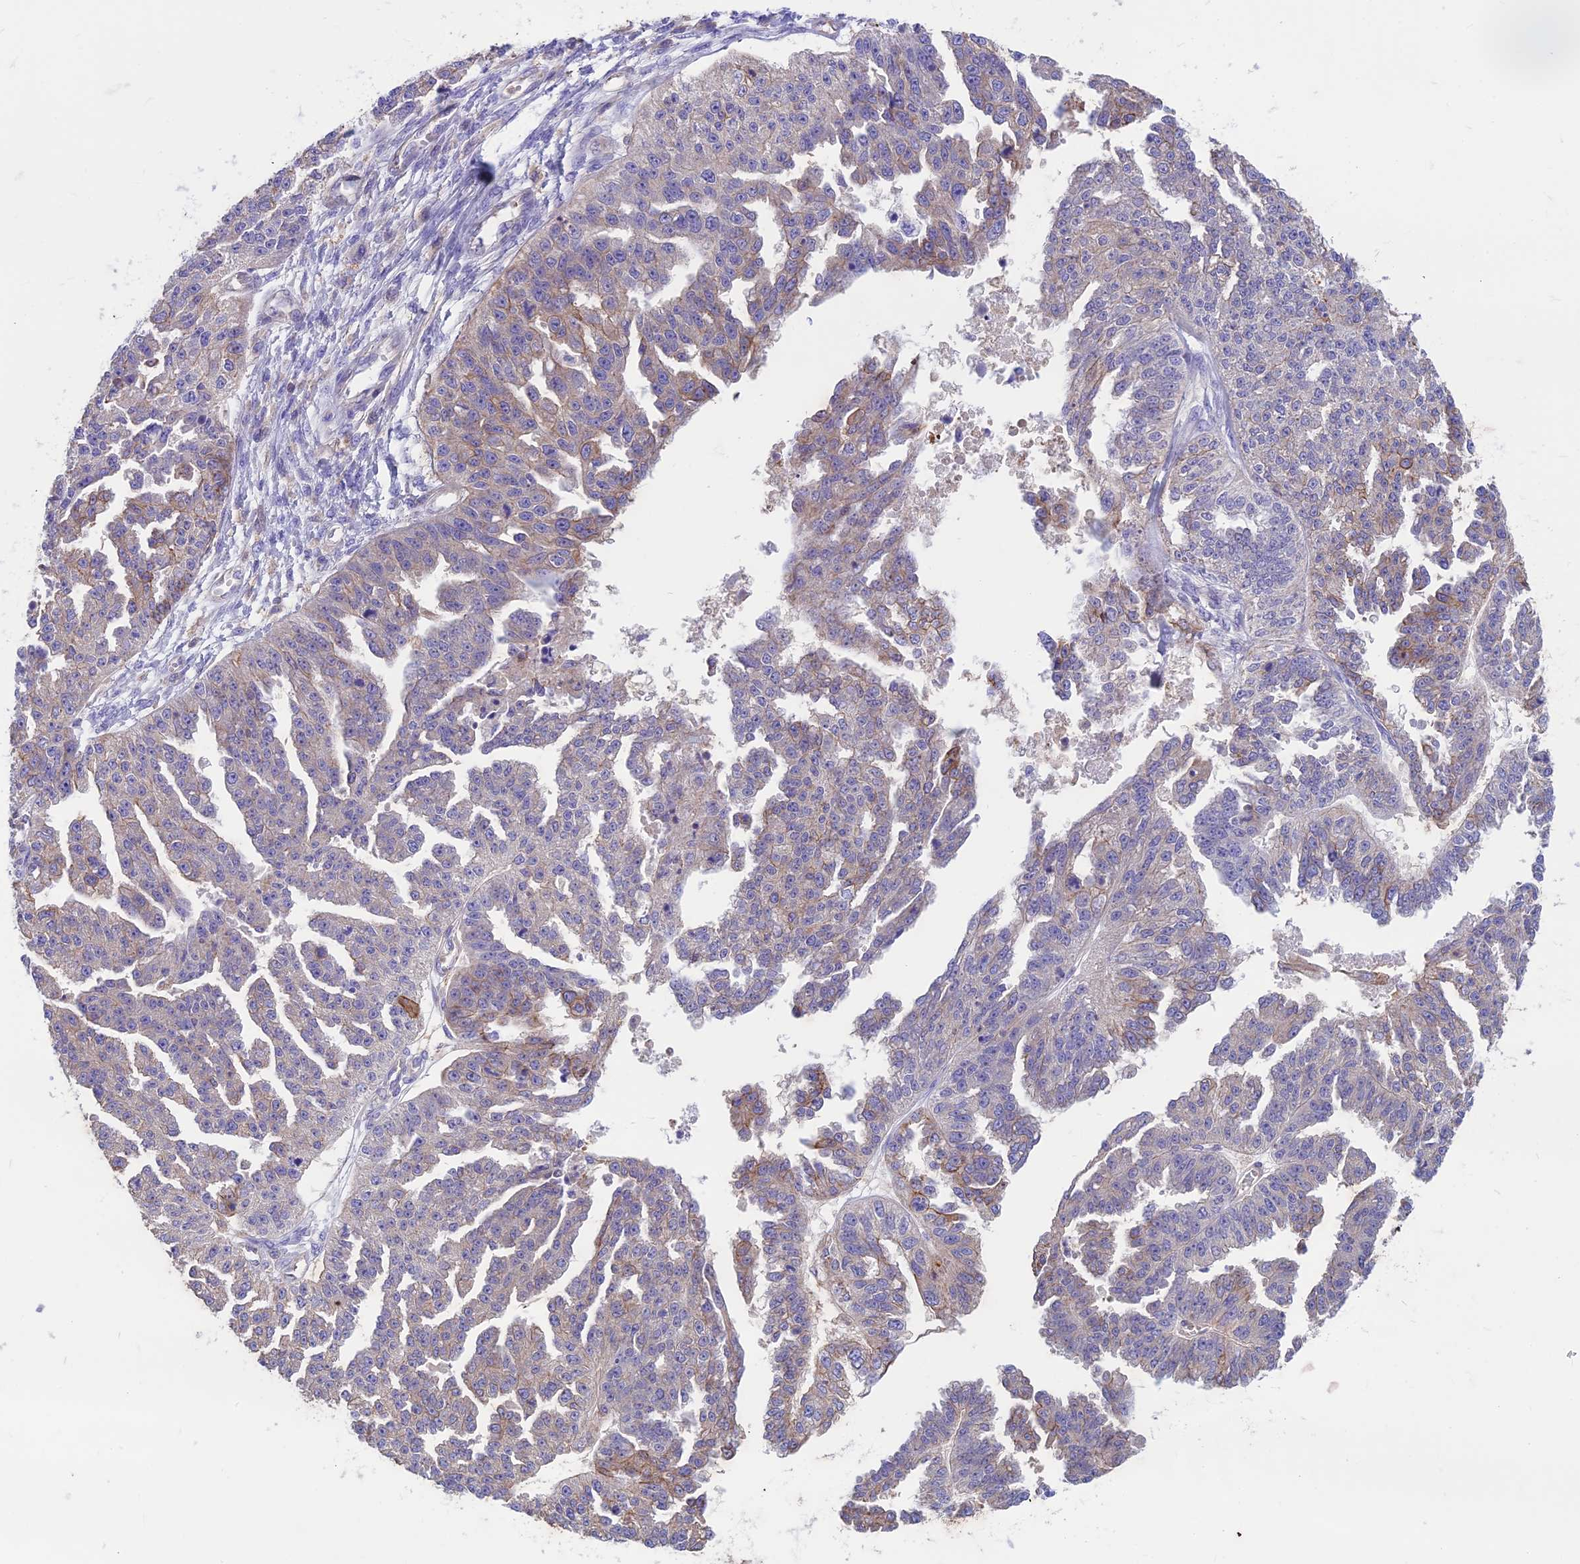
{"staining": {"intensity": "moderate", "quantity": "<25%", "location": "cytoplasmic/membranous"}, "tissue": "ovarian cancer", "cell_type": "Tumor cells", "image_type": "cancer", "snomed": [{"axis": "morphology", "description": "Cystadenocarcinoma, serous, NOS"}, {"axis": "topography", "description": "Ovary"}], "caption": "The histopathology image demonstrates a brown stain indicating the presence of a protein in the cytoplasmic/membranous of tumor cells in ovarian serous cystadenocarcinoma. The protein is stained brown, and the nuclei are stained in blue (DAB (3,3'-diaminobenzidine) IHC with brightfield microscopy, high magnification).", "gene": "CDAN1", "patient": {"sex": "female", "age": 58}}